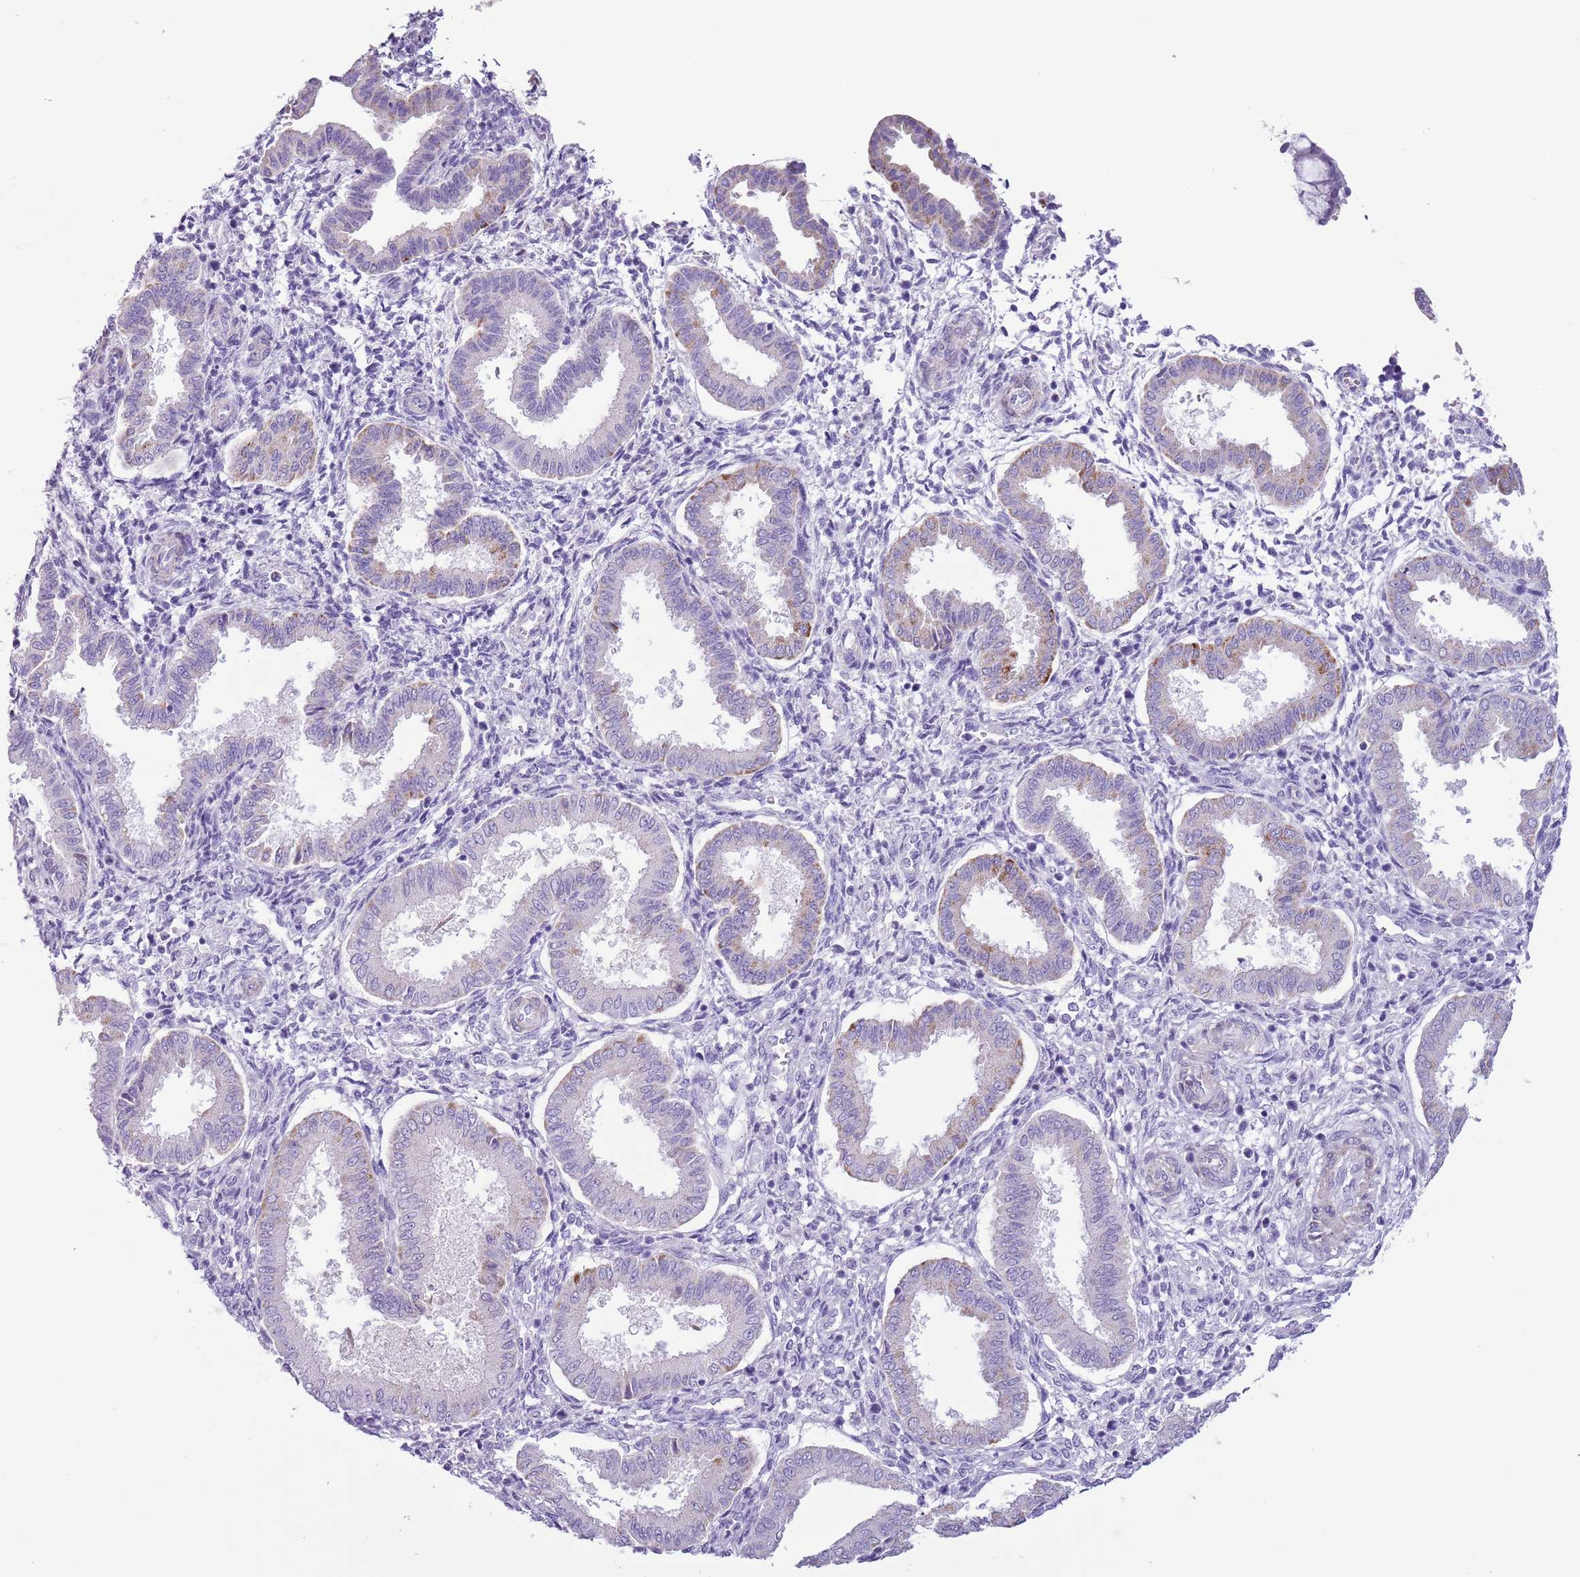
{"staining": {"intensity": "negative", "quantity": "none", "location": "none"}, "tissue": "endometrium", "cell_type": "Cells in endometrial stroma", "image_type": "normal", "snomed": [{"axis": "morphology", "description": "Normal tissue, NOS"}, {"axis": "topography", "description": "Endometrium"}], "caption": "Protein analysis of benign endometrium reveals no significant expression in cells in endometrial stroma.", "gene": "SLC7A14", "patient": {"sex": "female", "age": 24}}